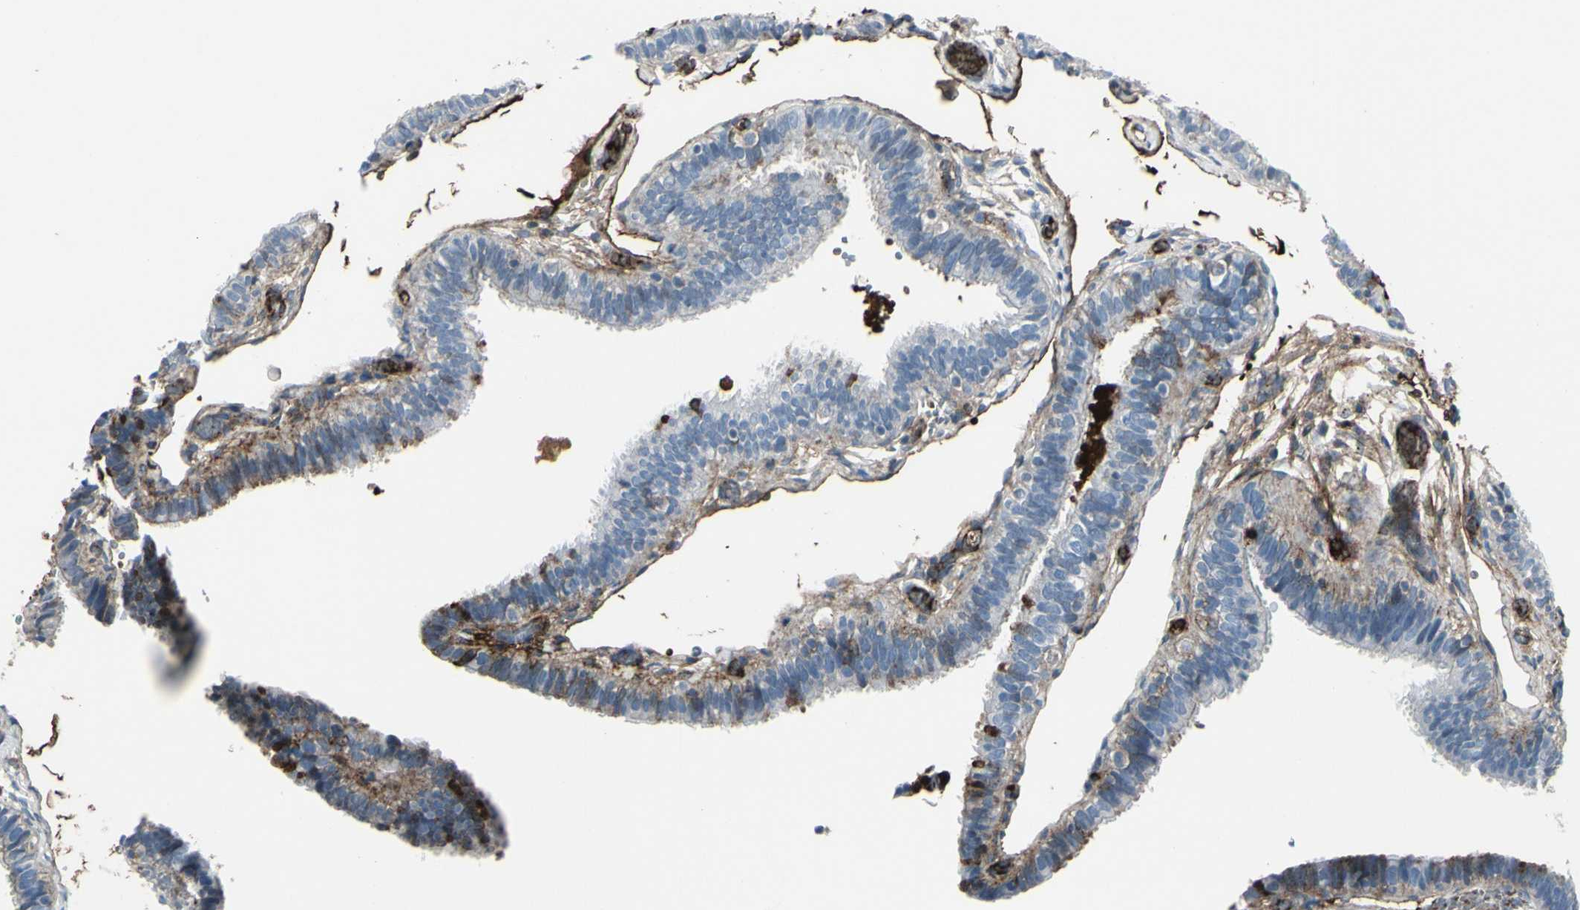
{"staining": {"intensity": "moderate", "quantity": "<25%", "location": "cytoplasmic/membranous"}, "tissue": "fallopian tube", "cell_type": "Glandular cells", "image_type": "normal", "snomed": [{"axis": "morphology", "description": "Normal tissue, NOS"}, {"axis": "topography", "description": "Fallopian tube"}], "caption": "Glandular cells demonstrate moderate cytoplasmic/membranous positivity in approximately <25% of cells in benign fallopian tube.", "gene": "IGHG1", "patient": {"sex": "female", "age": 46}}